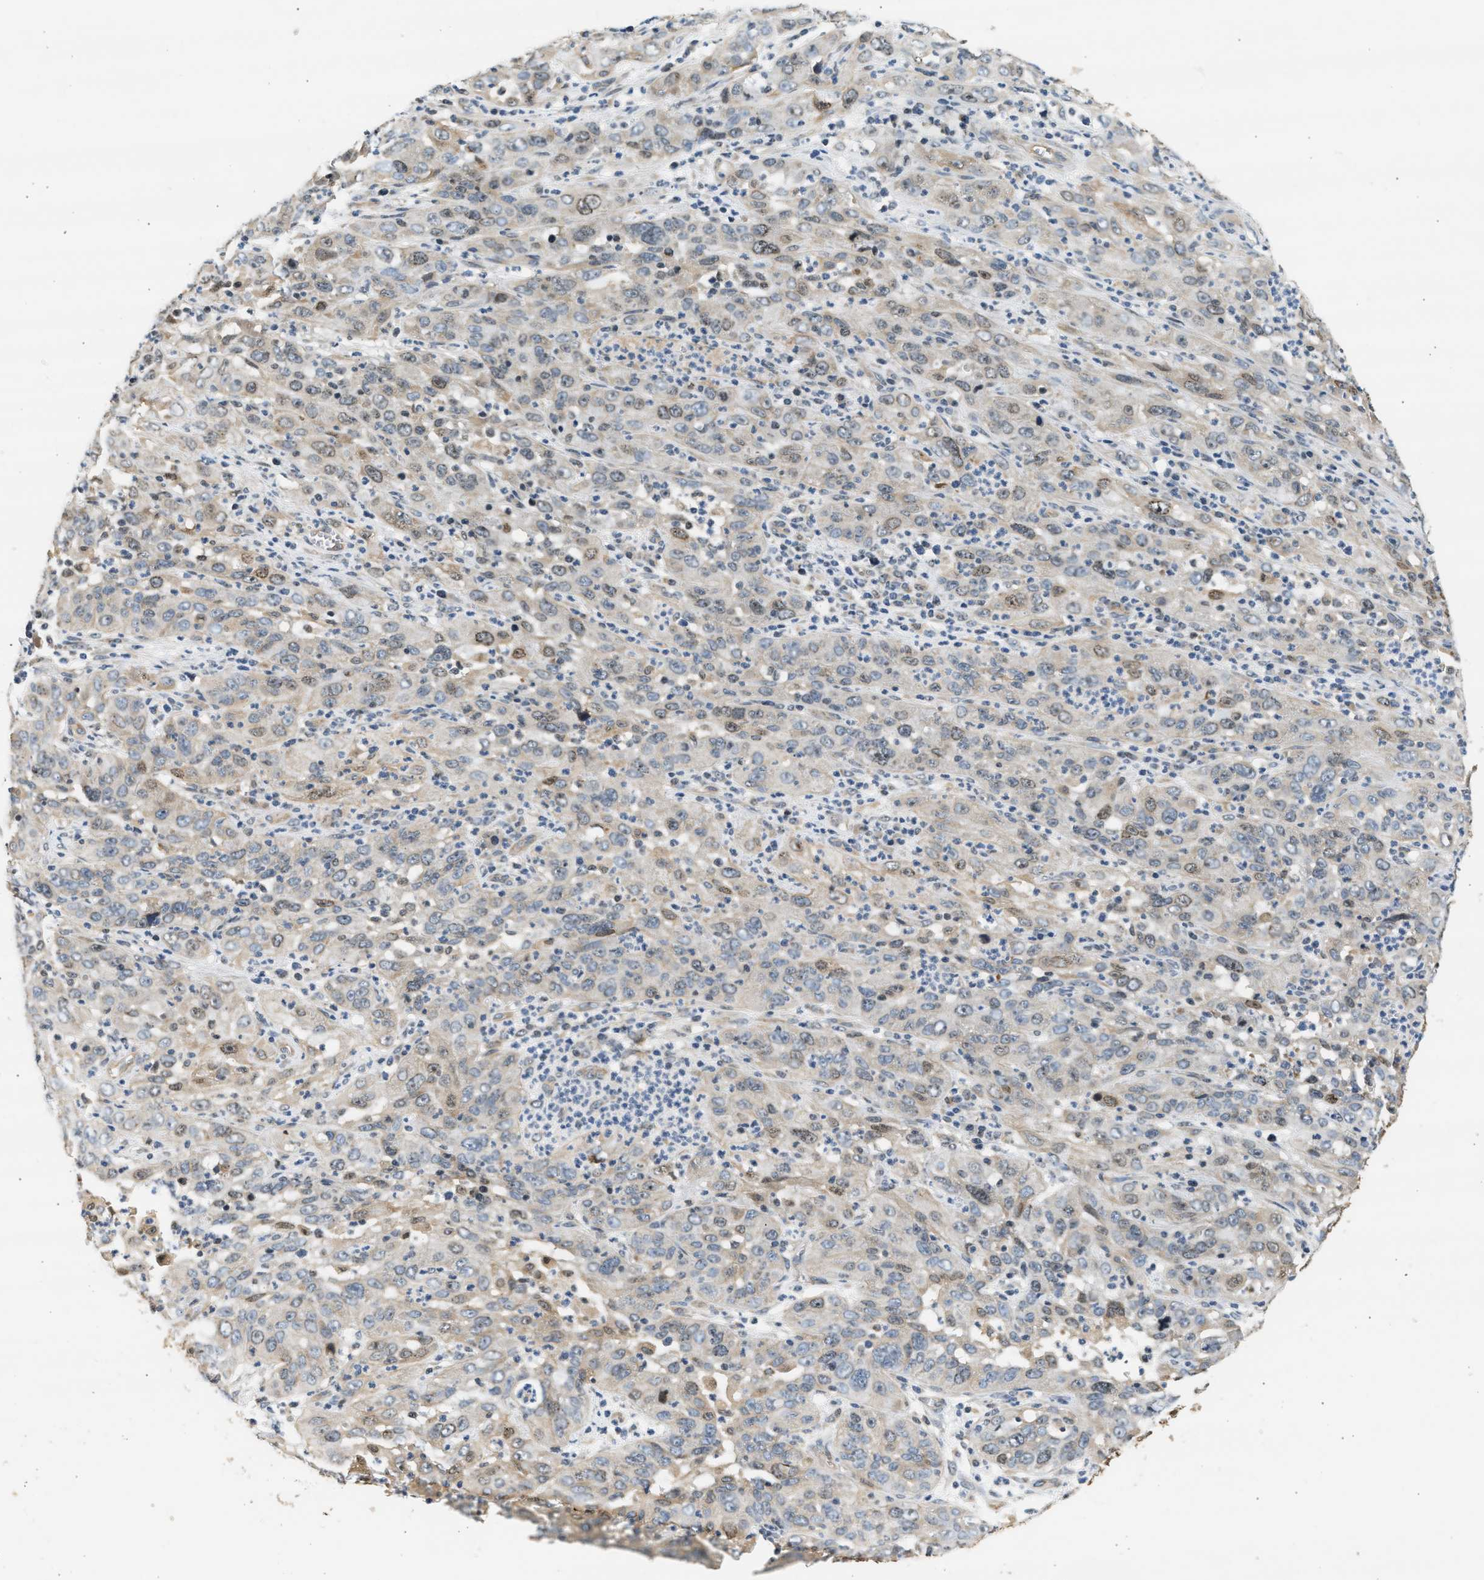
{"staining": {"intensity": "weak", "quantity": "<25%", "location": "cytoplasmic/membranous,nuclear"}, "tissue": "cervical cancer", "cell_type": "Tumor cells", "image_type": "cancer", "snomed": [{"axis": "morphology", "description": "Squamous cell carcinoma, NOS"}, {"axis": "topography", "description": "Cervix"}], "caption": "Immunohistochemistry (IHC) of cervical cancer (squamous cell carcinoma) reveals no positivity in tumor cells.", "gene": "WDR31", "patient": {"sex": "female", "age": 32}}